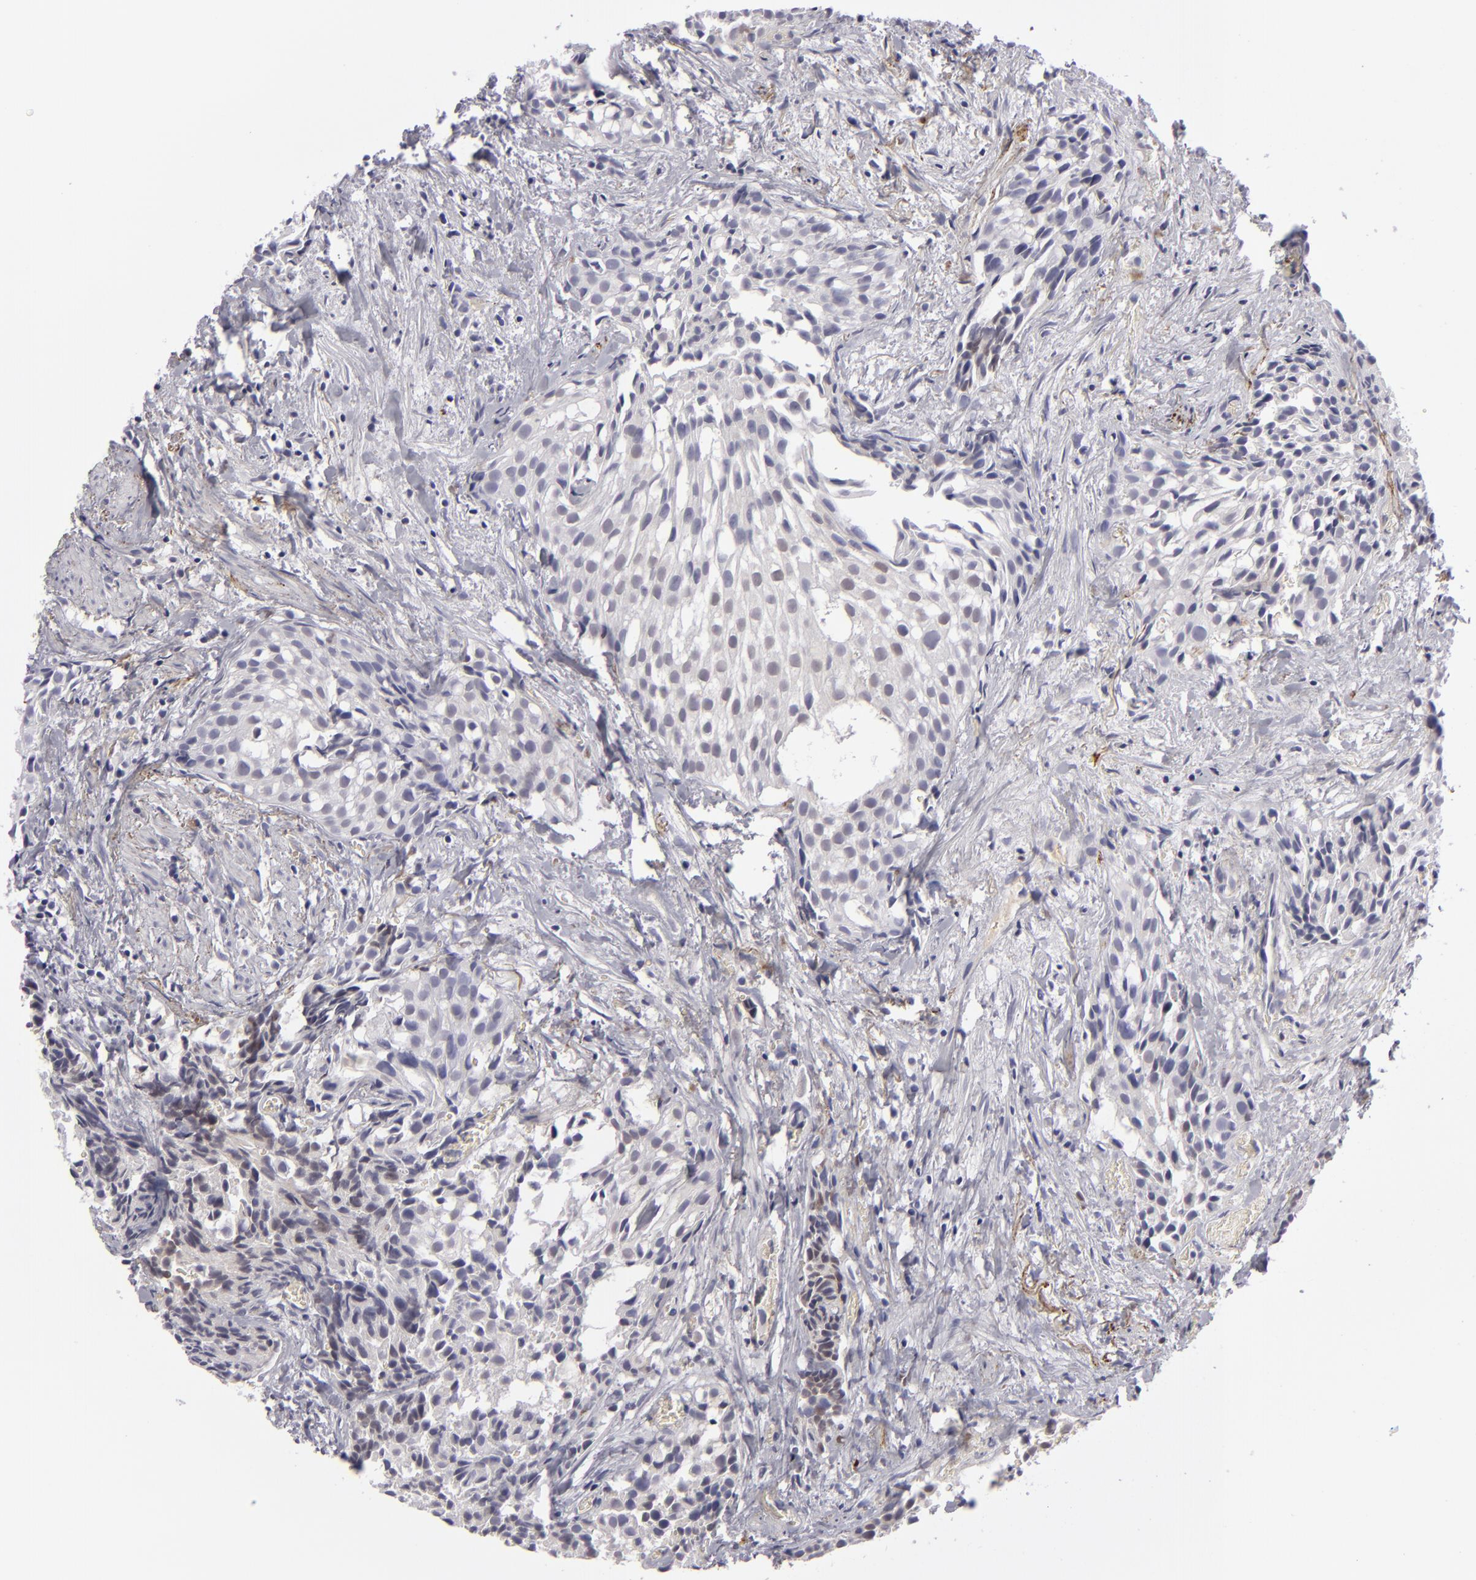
{"staining": {"intensity": "moderate", "quantity": "<25%", "location": "nuclear"}, "tissue": "urothelial cancer", "cell_type": "Tumor cells", "image_type": "cancer", "snomed": [{"axis": "morphology", "description": "Urothelial carcinoma, High grade"}, {"axis": "topography", "description": "Urinary bladder"}], "caption": "A low amount of moderate nuclear staining is present in about <25% of tumor cells in high-grade urothelial carcinoma tissue.", "gene": "C9", "patient": {"sex": "female", "age": 78}}